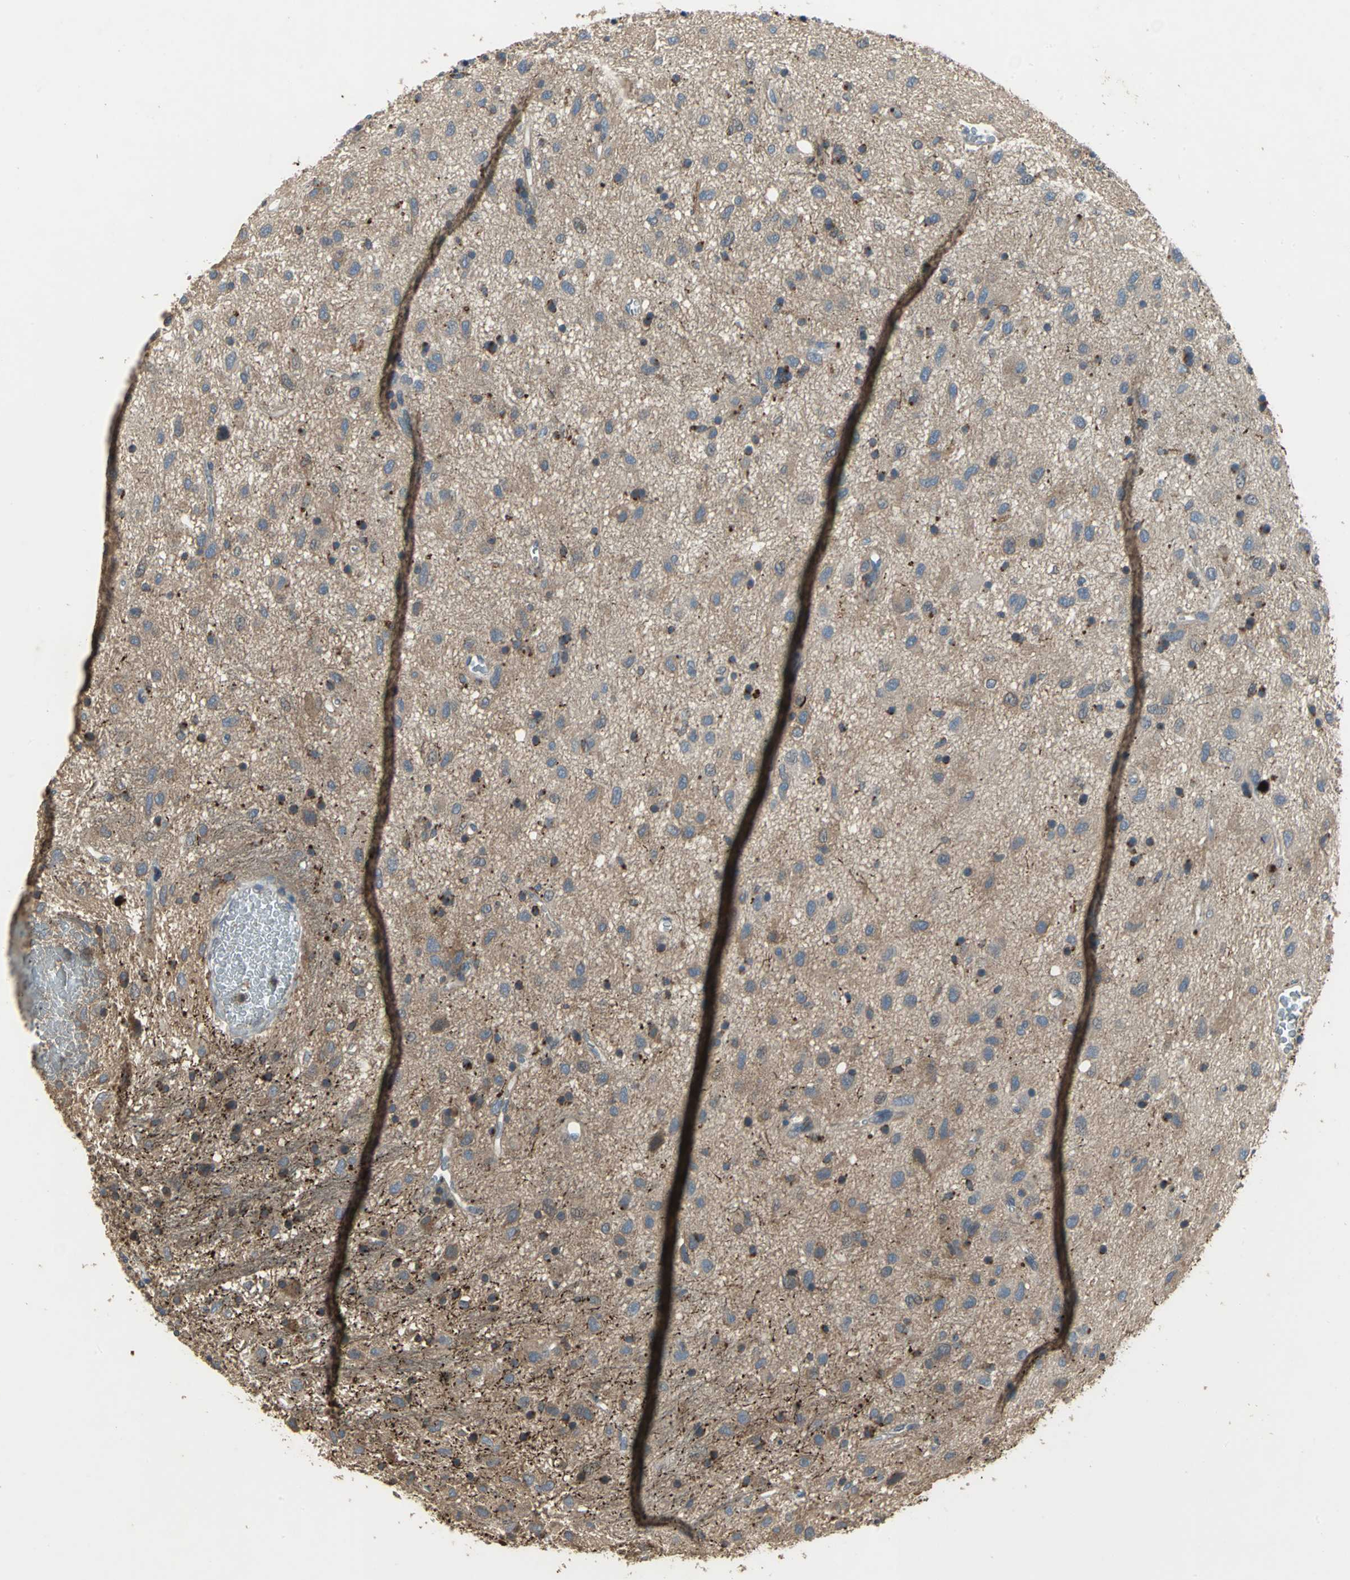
{"staining": {"intensity": "moderate", "quantity": ">75%", "location": "cytoplasmic/membranous"}, "tissue": "glioma", "cell_type": "Tumor cells", "image_type": "cancer", "snomed": [{"axis": "morphology", "description": "Glioma, malignant, Low grade"}, {"axis": "topography", "description": "Brain"}], "caption": "IHC photomicrograph of glioma stained for a protein (brown), which demonstrates medium levels of moderate cytoplasmic/membranous positivity in about >75% of tumor cells.", "gene": "MET", "patient": {"sex": "male", "age": 77}}